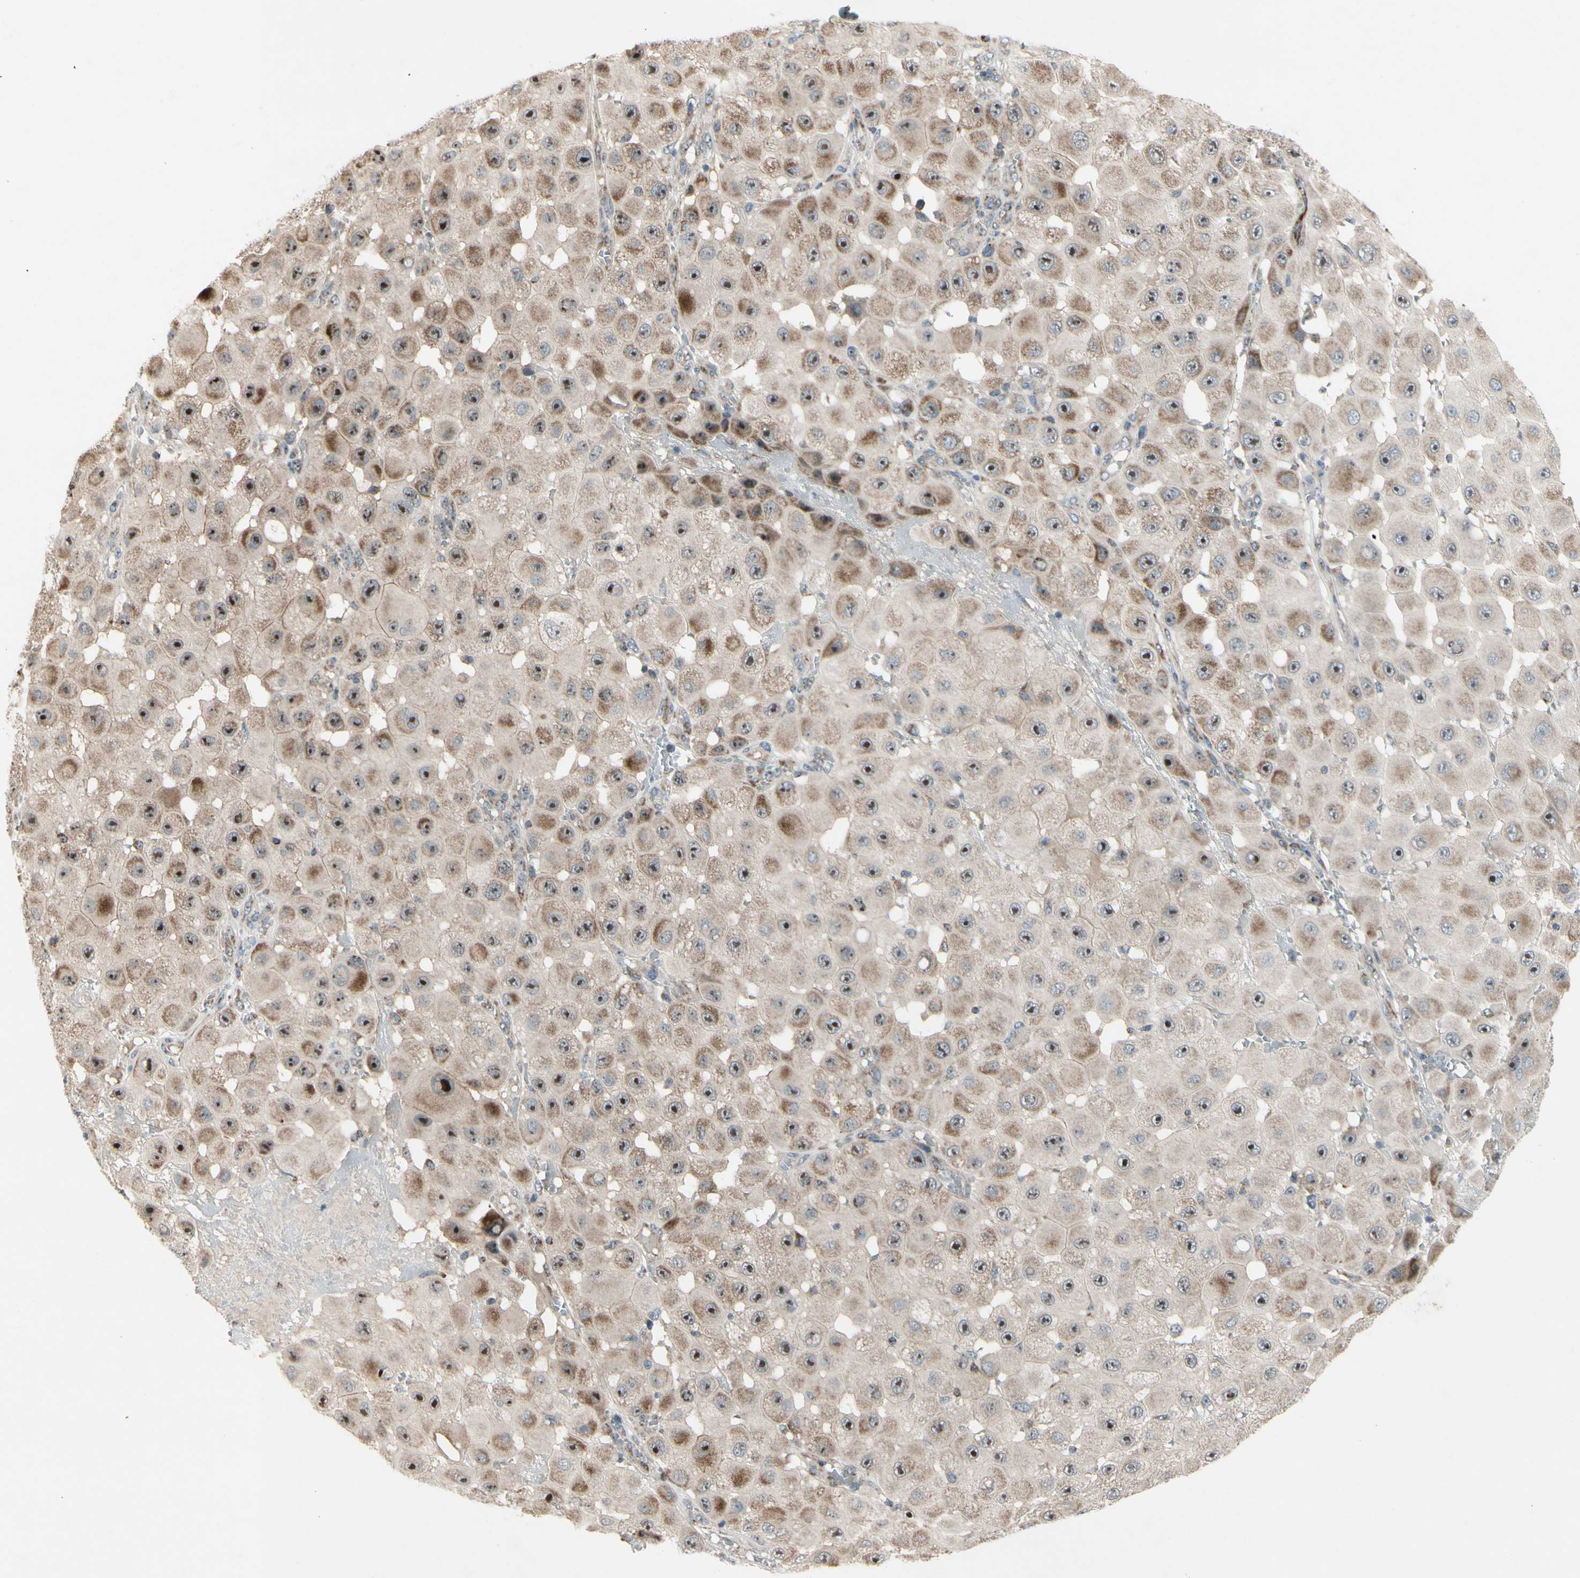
{"staining": {"intensity": "weak", "quantity": ">75%", "location": "cytoplasmic/membranous"}, "tissue": "melanoma", "cell_type": "Tumor cells", "image_type": "cancer", "snomed": [{"axis": "morphology", "description": "Malignant melanoma, NOS"}, {"axis": "topography", "description": "Skin"}], "caption": "Human melanoma stained for a protein (brown) reveals weak cytoplasmic/membranous positive expression in about >75% of tumor cells.", "gene": "CPT1A", "patient": {"sex": "female", "age": 81}}